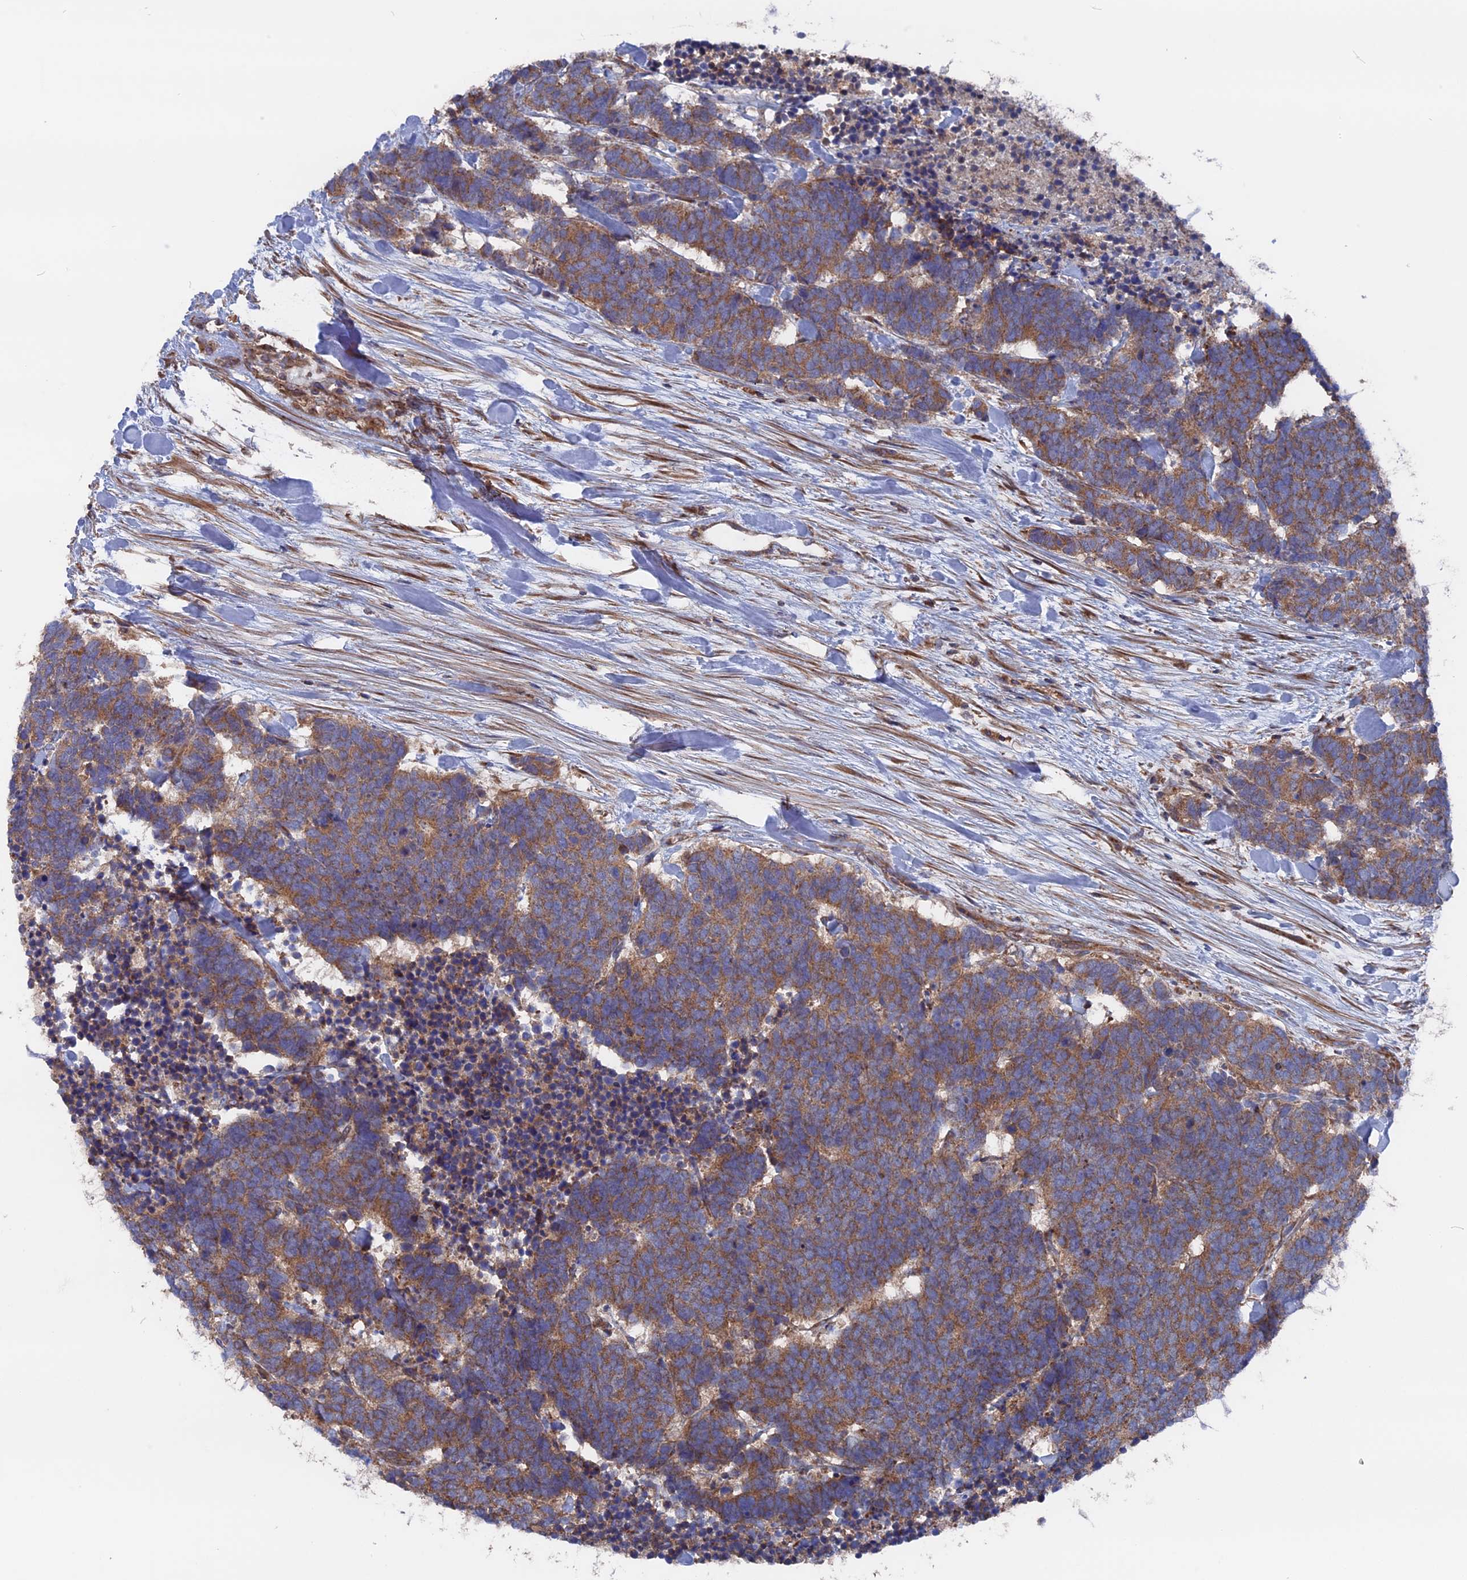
{"staining": {"intensity": "moderate", "quantity": ">75%", "location": "cytoplasmic/membranous"}, "tissue": "carcinoid", "cell_type": "Tumor cells", "image_type": "cancer", "snomed": [{"axis": "morphology", "description": "Carcinoma, NOS"}, {"axis": "morphology", "description": "Carcinoid, malignant, NOS"}, {"axis": "topography", "description": "Urinary bladder"}], "caption": "Immunohistochemistry (IHC) (DAB) staining of carcinoma demonstrates moderate cytoplasmic/membranous protein expression in about >75% of tumor cells.", "gene": "TELO2", "patient": {"sex": "male", "age": 57}}